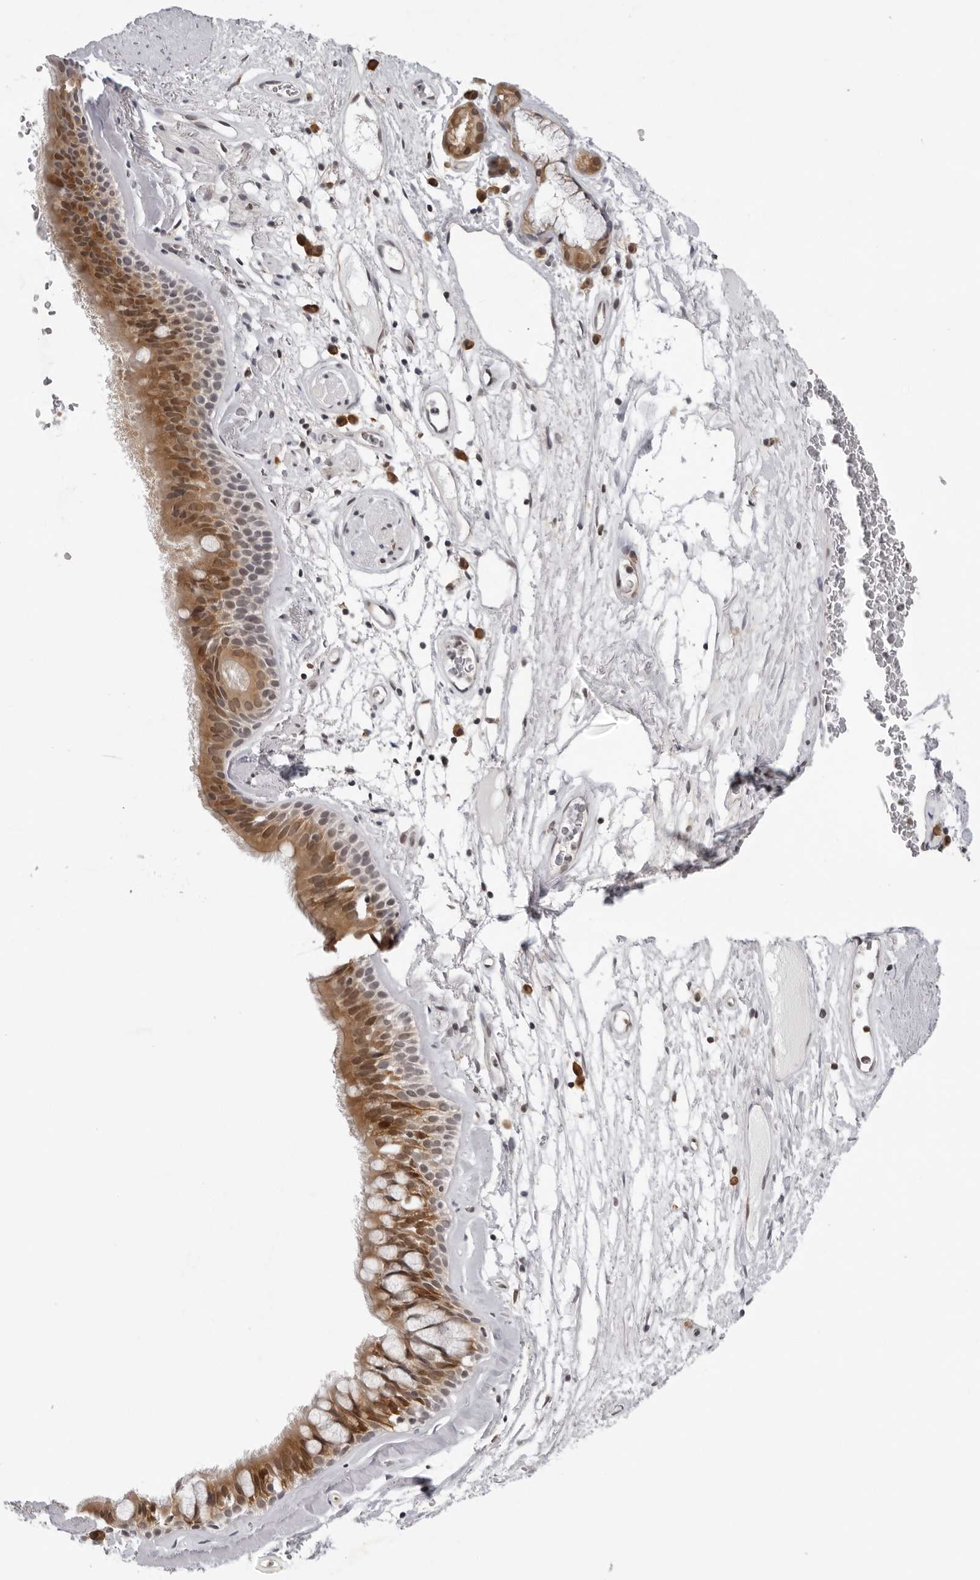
{"staining": {"intensity": "moderate", "quantity": ">75%", "location": "cytoplasmic/membranous,nuclear"}, "tissue": "bronchus", "cell_type": "Respiratory epithelial cells", "image_type": "normal", "snomed": [{"axis": "morphology", "description": "Normal tissue, NOS"}, {"axis": "topography", "description": "Cartilage tissue"}], "caption": "IHC (DAB (3,3'-diaminobenzidine)) staining of benign human bronchus shows moderate cytoplasmic/membranous,nuclear protein staining in about >75% of respiratory epithelial cells.", "gene": "CASP7", "patient": {"sex": "female", "age": 63}}